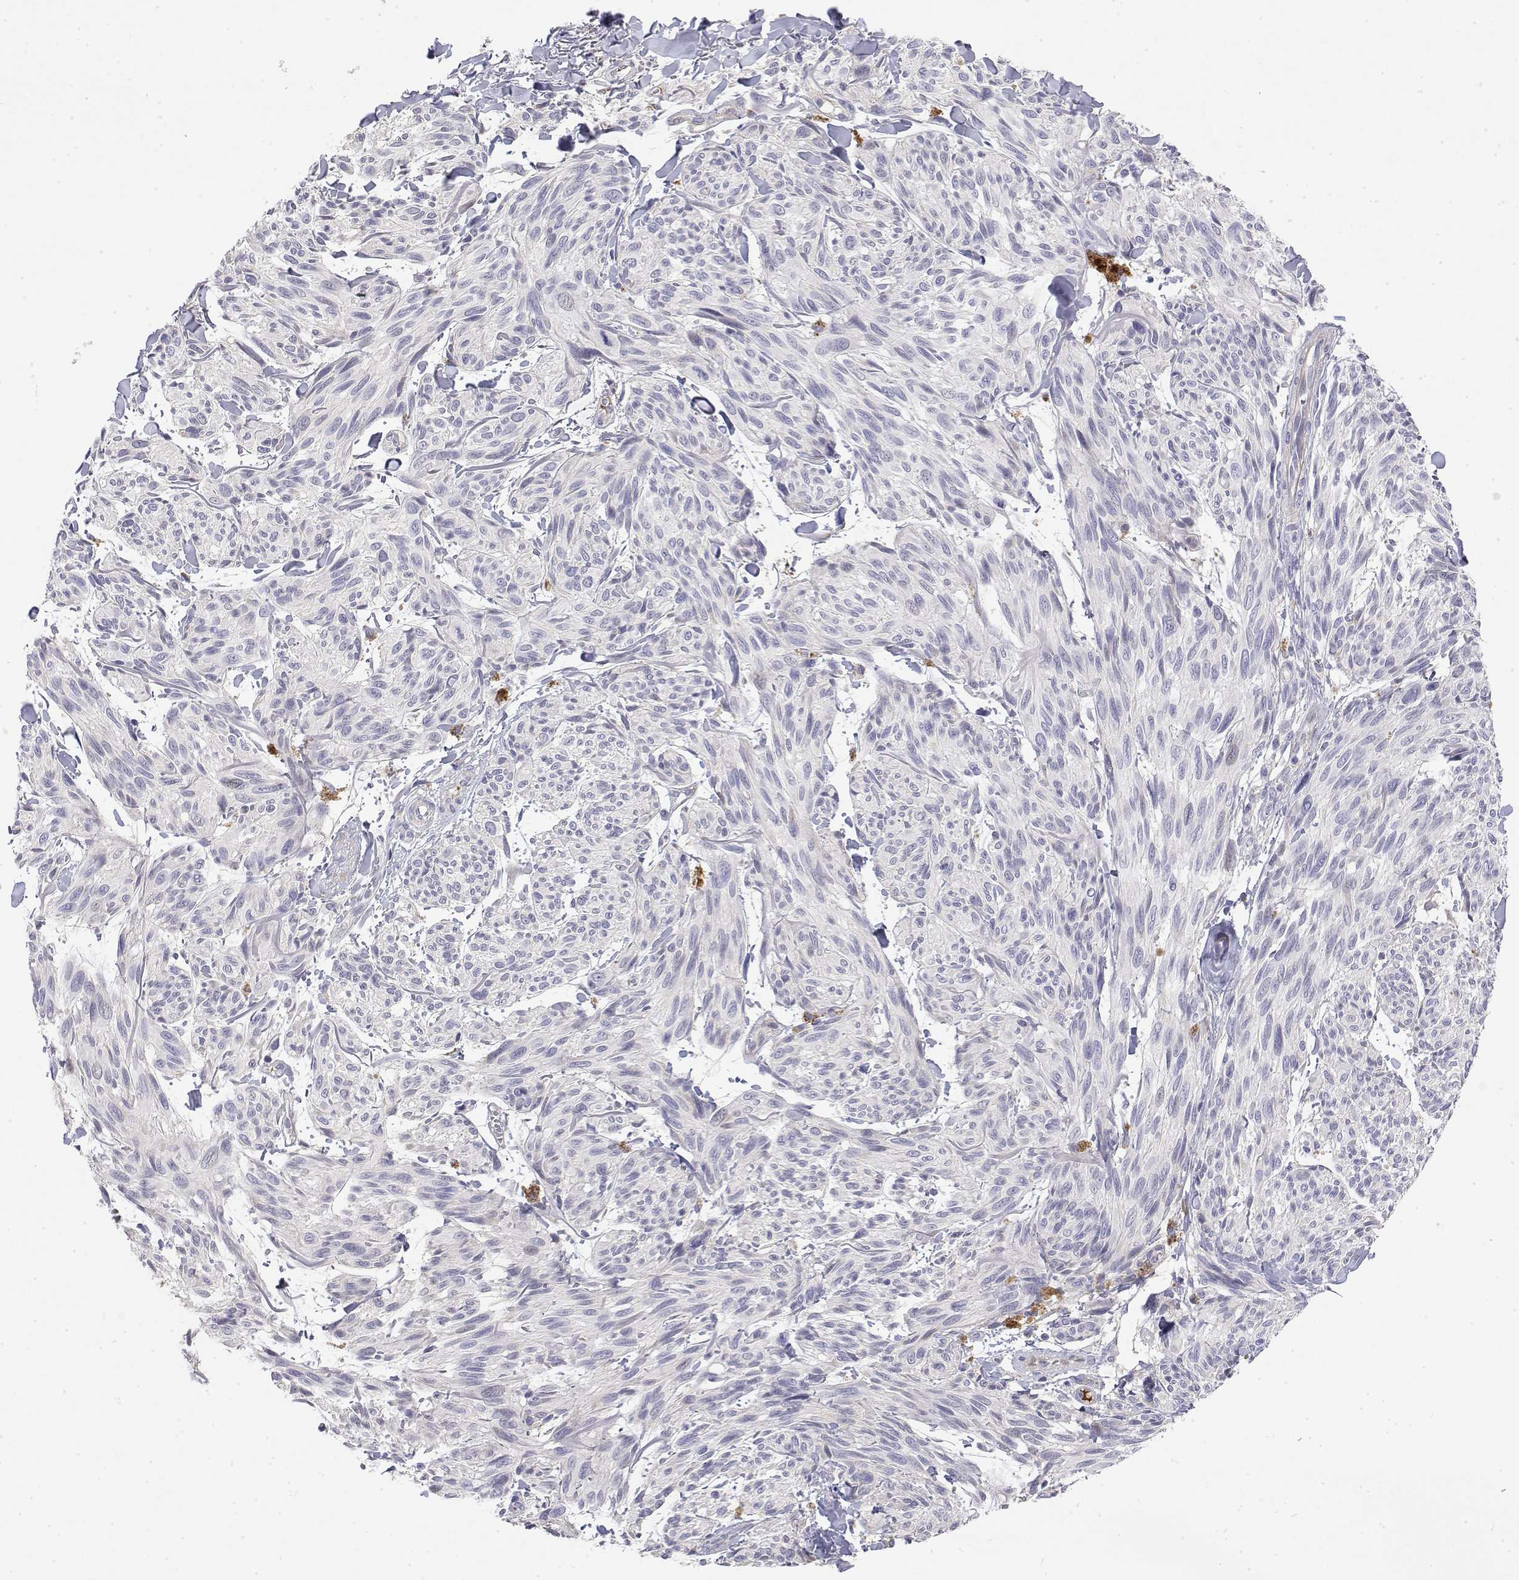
{"staining": {"intensity": "negative", "quantity": "none", "location": "none"}, "tissue": "melanoma", "cell_type": "Tumor cells", "image_type": "cancer", "snomed": [{"axis": "morphology", "description": "Malignant melanoma, NOS"}, {"axis": "topography", "description": "Skin"}], "caption": "Melanoma was stained to show a protein in brown. There is no significant positivity in tumor cells.", "gene": "GGACT", "patient": {"sex": "male", "age": 79}}